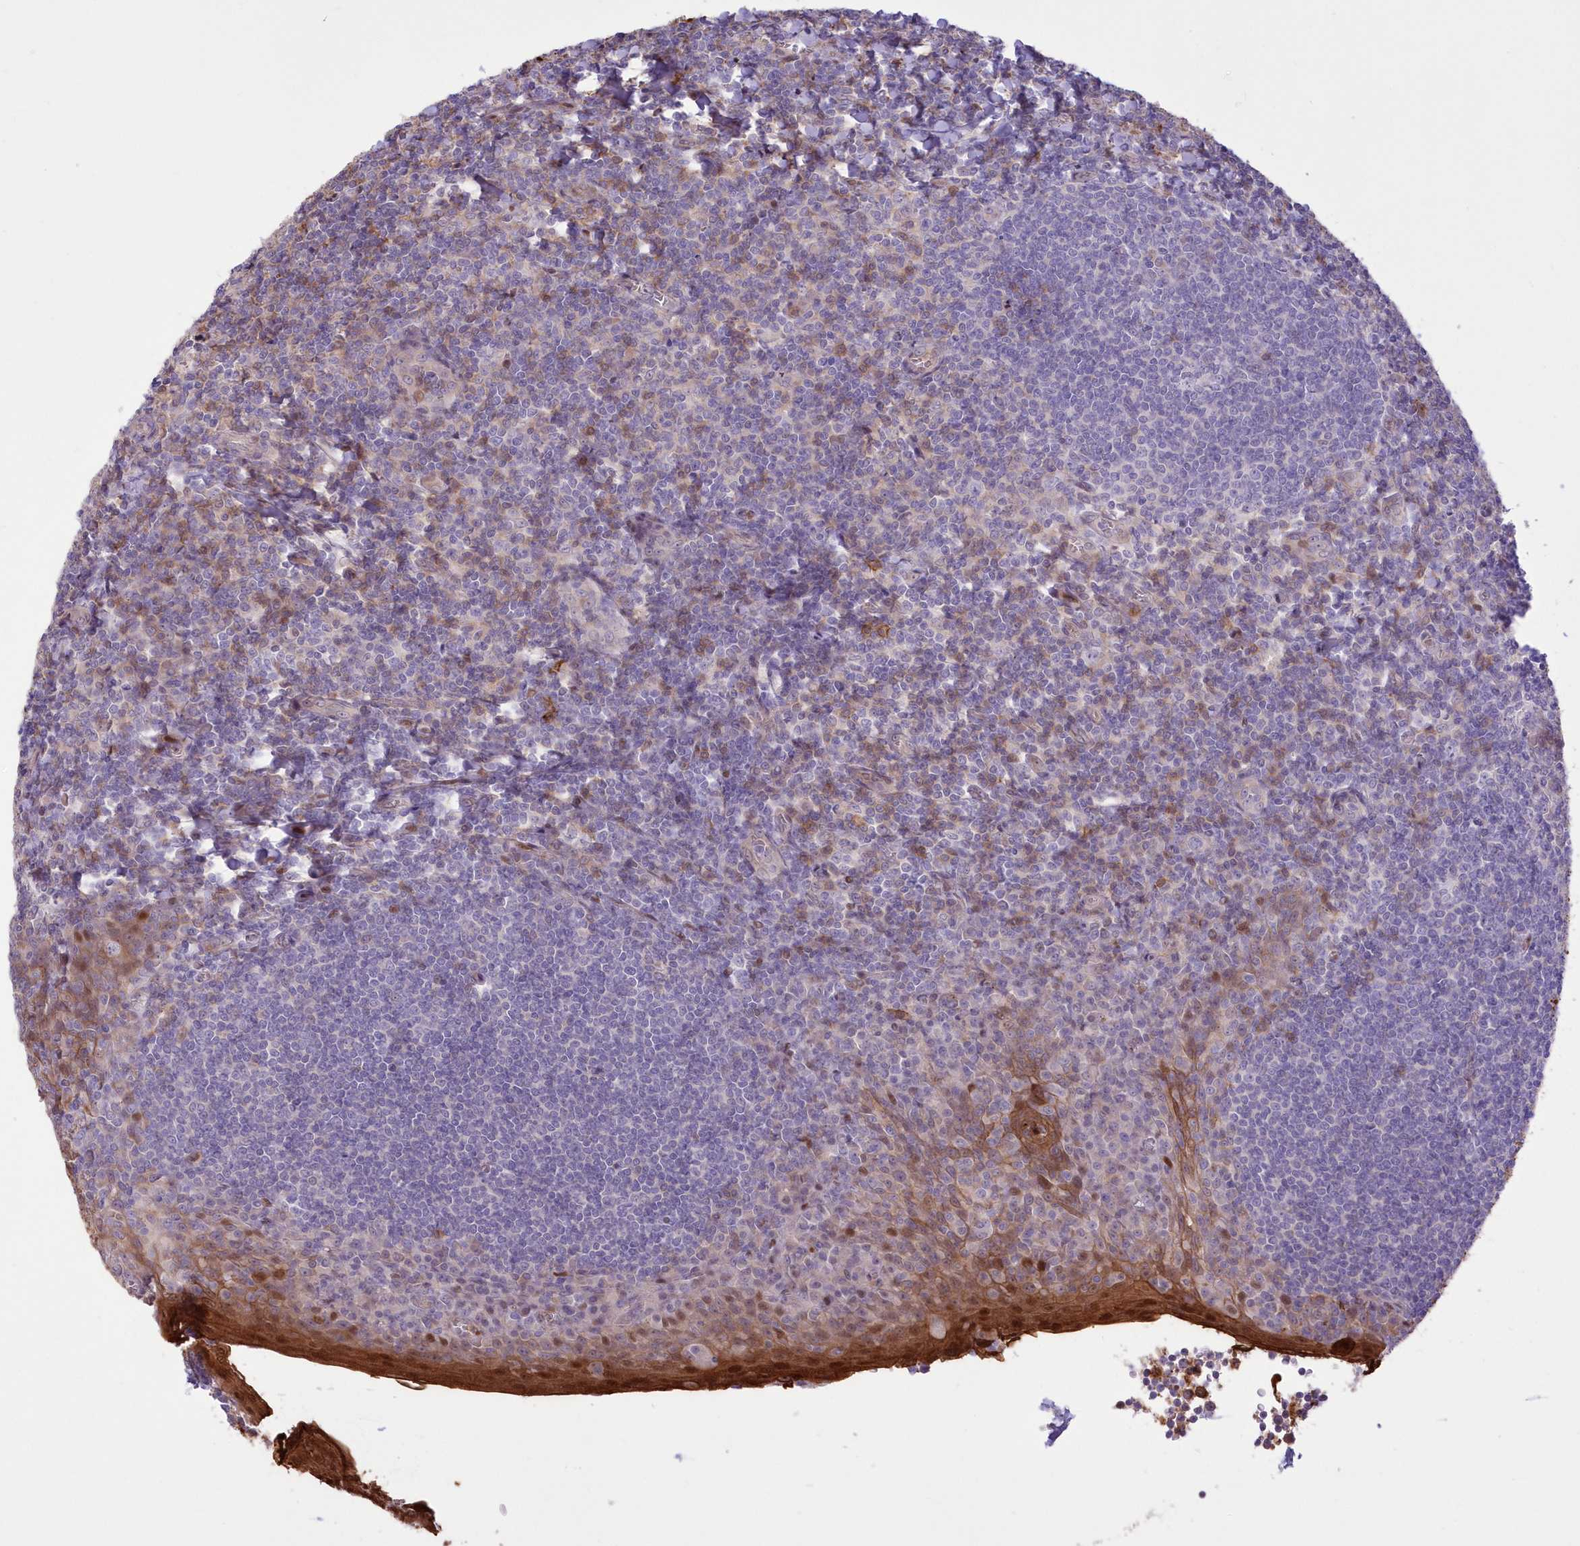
{"staining": {"intensity": "negative", "quantity": "none", "location": "none"}, "tissue": "tonsil", "cell_type": "Germinal center cells", "image_type": "normal", "snomed": [{"axis": "morphology", "description": "Normal tissue, NOS"}, {"axis": "topography", "description": "Tonsil"}], "caption": "The immunohistochemistry histopathology image has no significant expression in germinal center cells of tonsil. (DAB (3,3'-diaminobenzidine) immunohistochemistry (IHC), high magnification).", "gene": "RNPEPL1", "patient": {"sex": "male", "age": 27}}